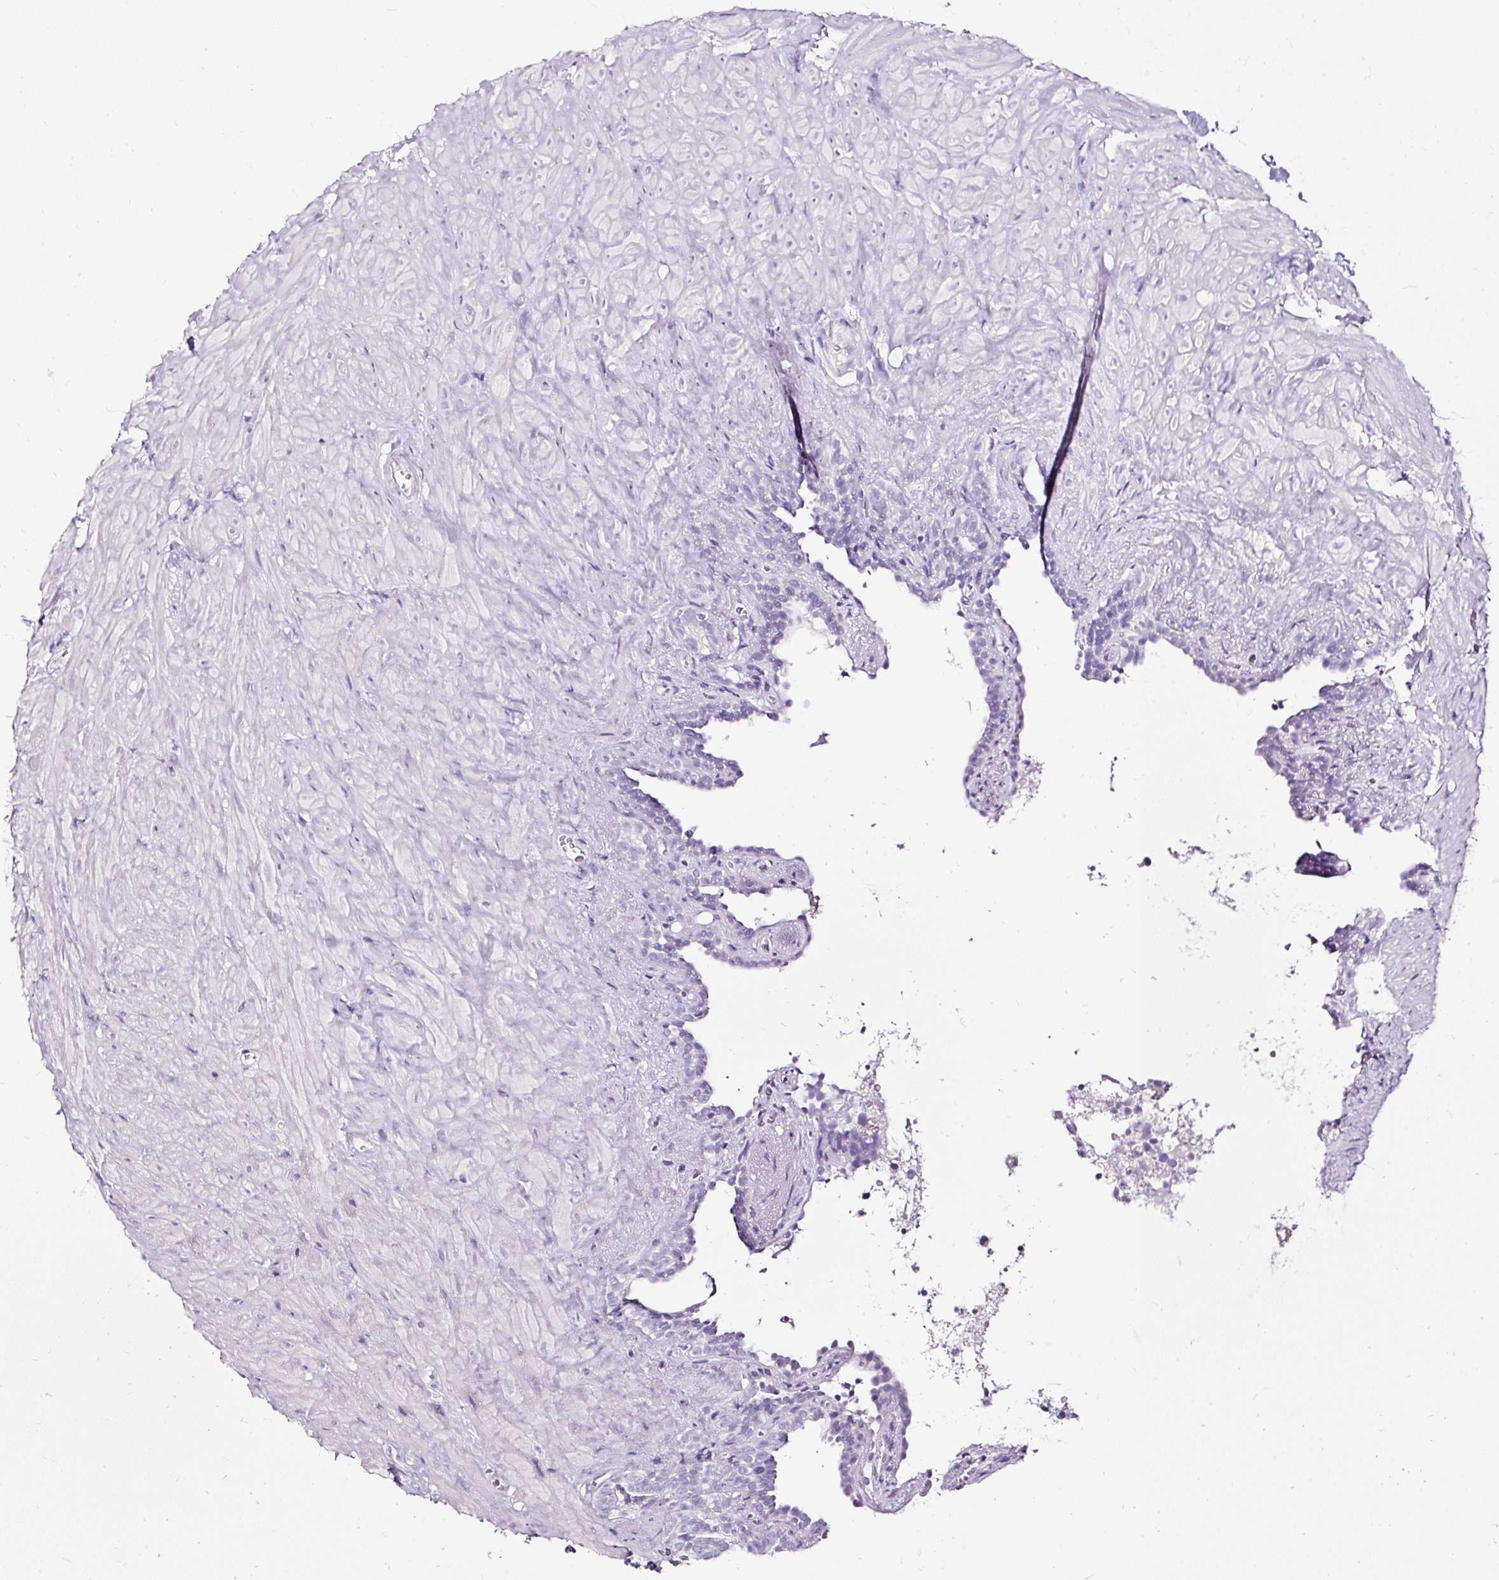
{"staining": {"intensity": "negative", "quantity": "none", "location": "none"}, "tissue": "seminal vesicle", "cell_type": "Glandular cells", "image_type": "normal", "snomed": [{"axis": "morphology", "description": "Normal tissue, NOS"}, {"axis": "topography", "description": "Seminal veicle"}], "caption": "Glandular cells are negative for protein expression in benign human seminal vesicle. (DAB immunohistochemistry (IHC) with hematoxylin counter stain).", "gene": "SLC7A8", "patient": {"sex": "male", "age": 76}}